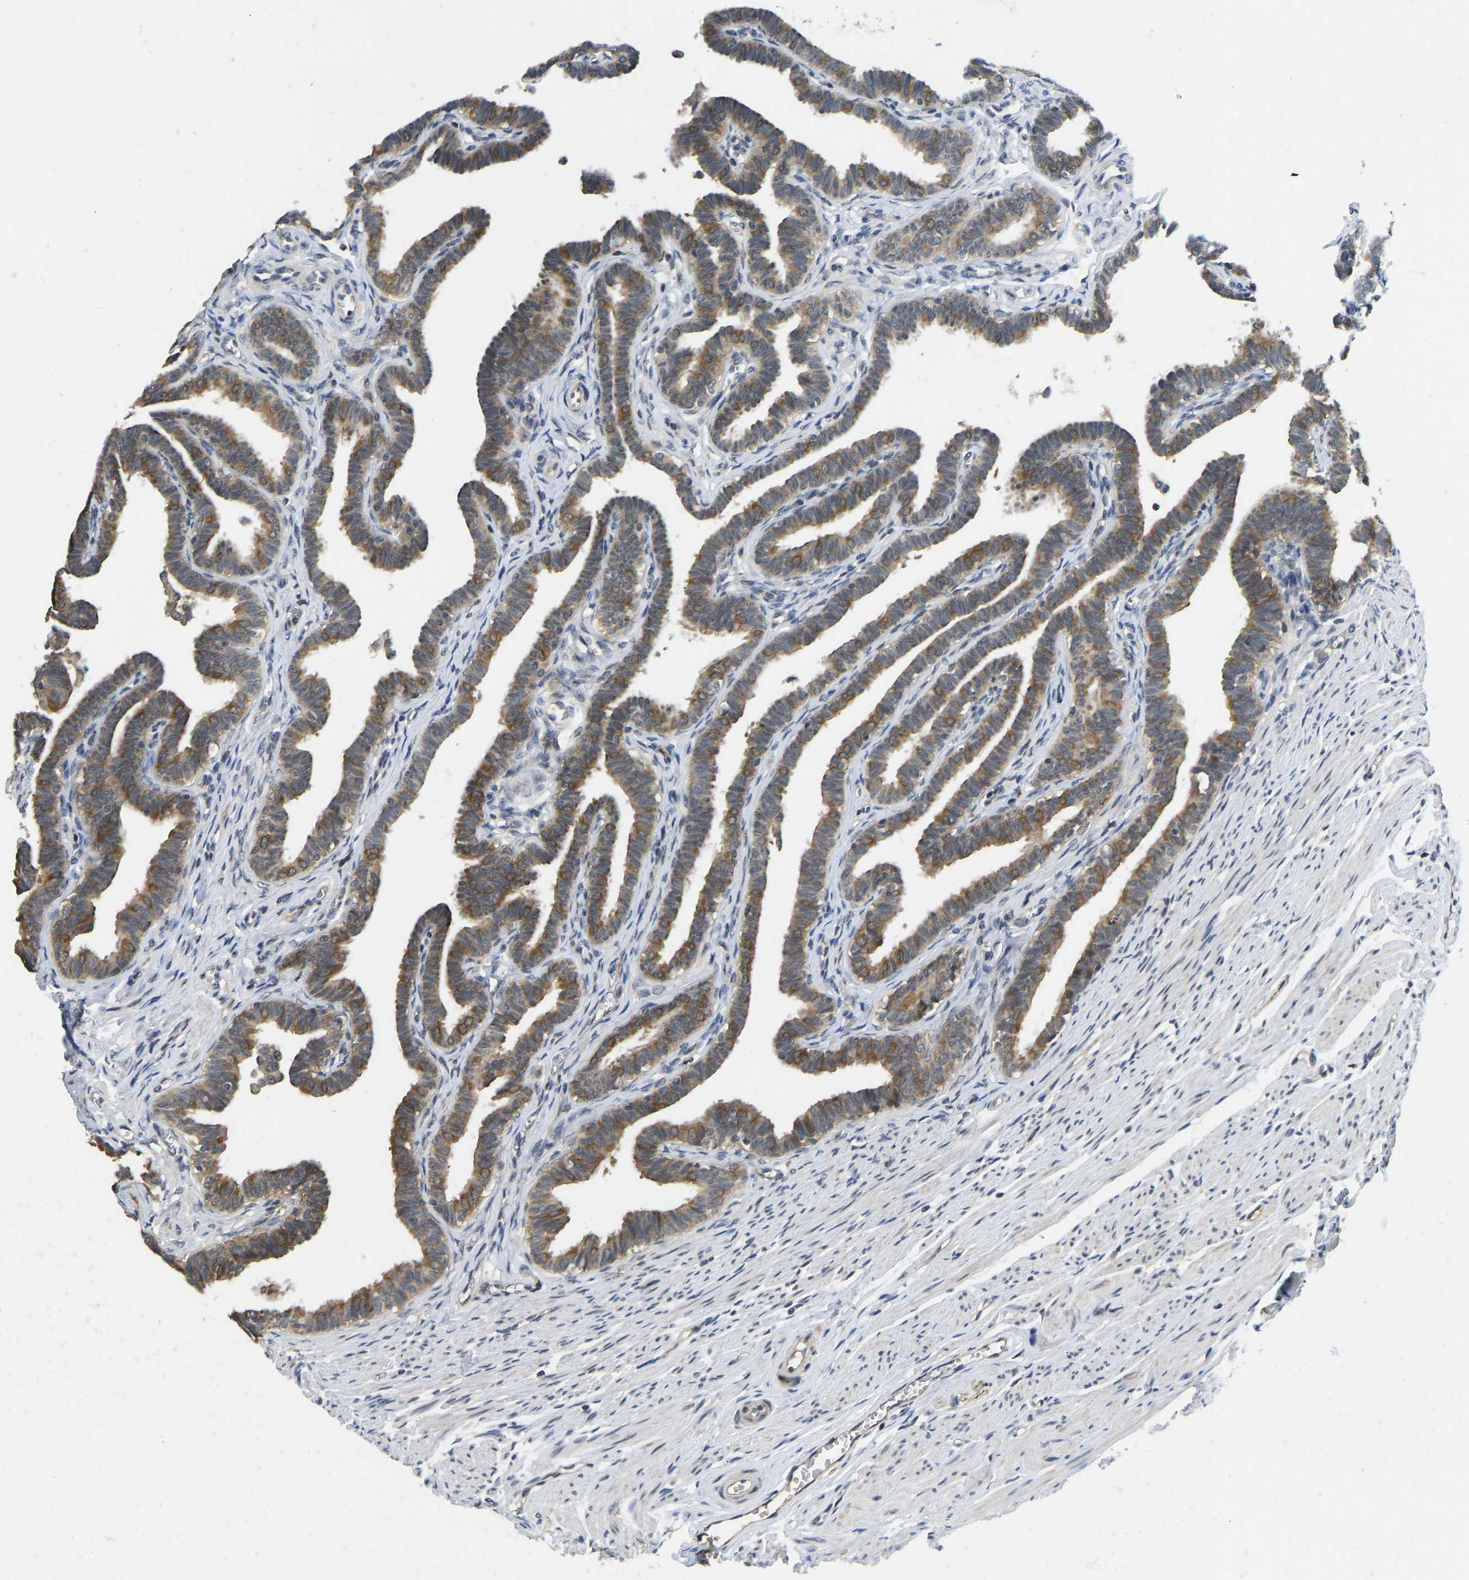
{"staining": {"intensity": "moderate", "quantity": ">75%", "location": "cytoplasmic/membranous"}, "tissue": "fallopian tube", "cell_type": "Glandular cells", "image_type": "normal", "snomed": [{"axis": "morphology", "description": "Normal tissue, NOS"}, {"axis": "topography", "description": "Fallopian tube"}, {"axis": "topography", "description": "Ovary"}], "caption": "Protein expression analysis of normal human fallopian tube reveals moderate cytoplasmic/membranous staining in about >75% of glandular cells. (DAB = brown stain, brightfield microscopy at high magnification).", "gene": "NDRG3", "patient": {"sex": "female", "age": 23}}